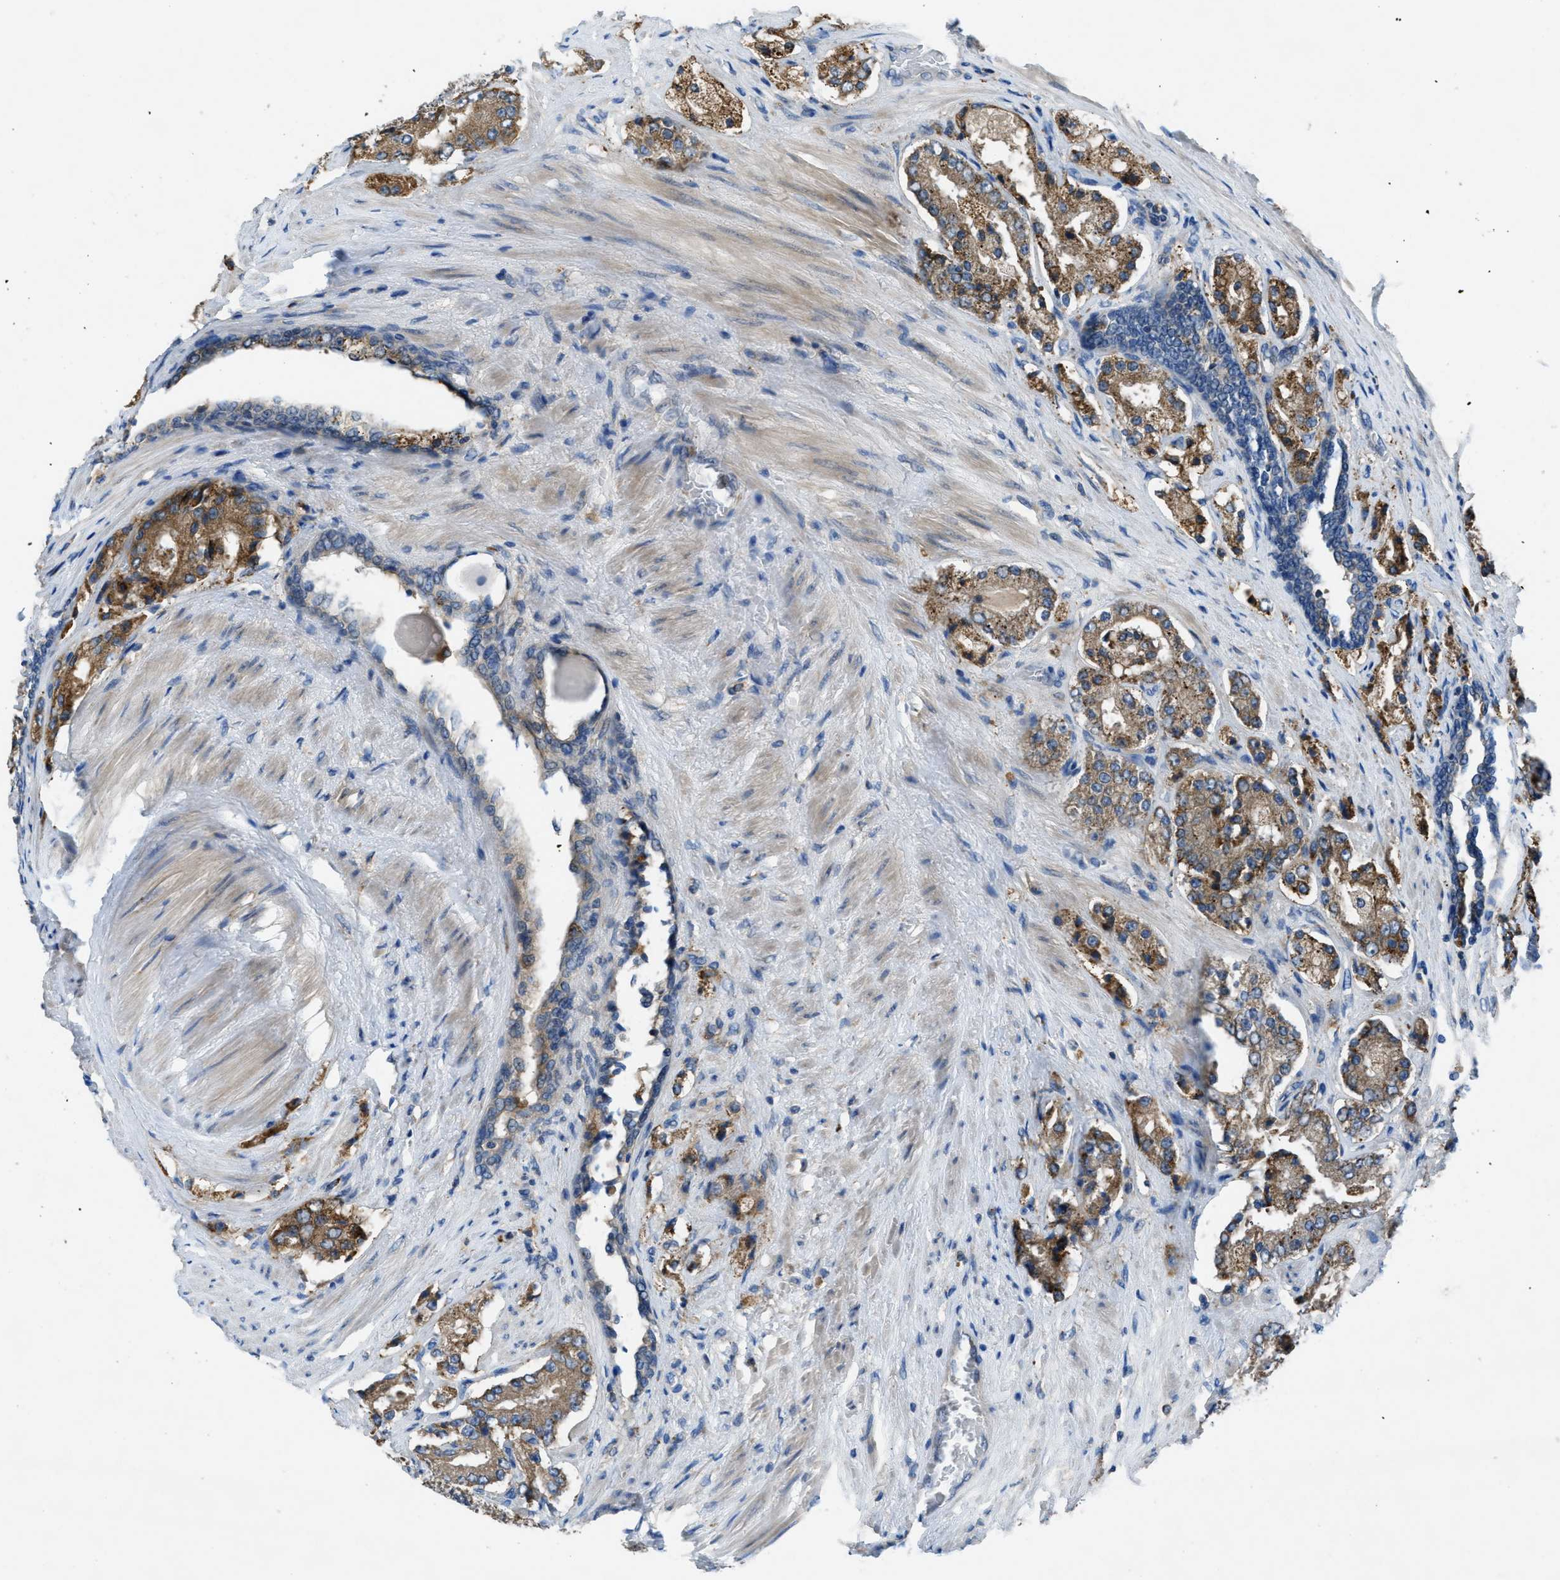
{"staining": {"intensity": "moderate", "quantity": "25%-75%", "location": "cytoplasmic/membranous"}, "tissue": "prostate cancer", "cell_type": "Tumor cells", "image_type": "cancer", "snomed": [{"axis": "morphology", "description": "Adenocarcinoma, High grade"}, {"axis": "topography", "description": "Prostate"}], "caption": "Immunohistochemical staining of prostate high-grade adenocarcinoma demonstrates medium levels of moderate cytoplasmic/membranous protein staining in approximately 25%-75% of tumor cells.", "gene": "MAP3K20", "patient": {"sex": "male", "age": 65}}